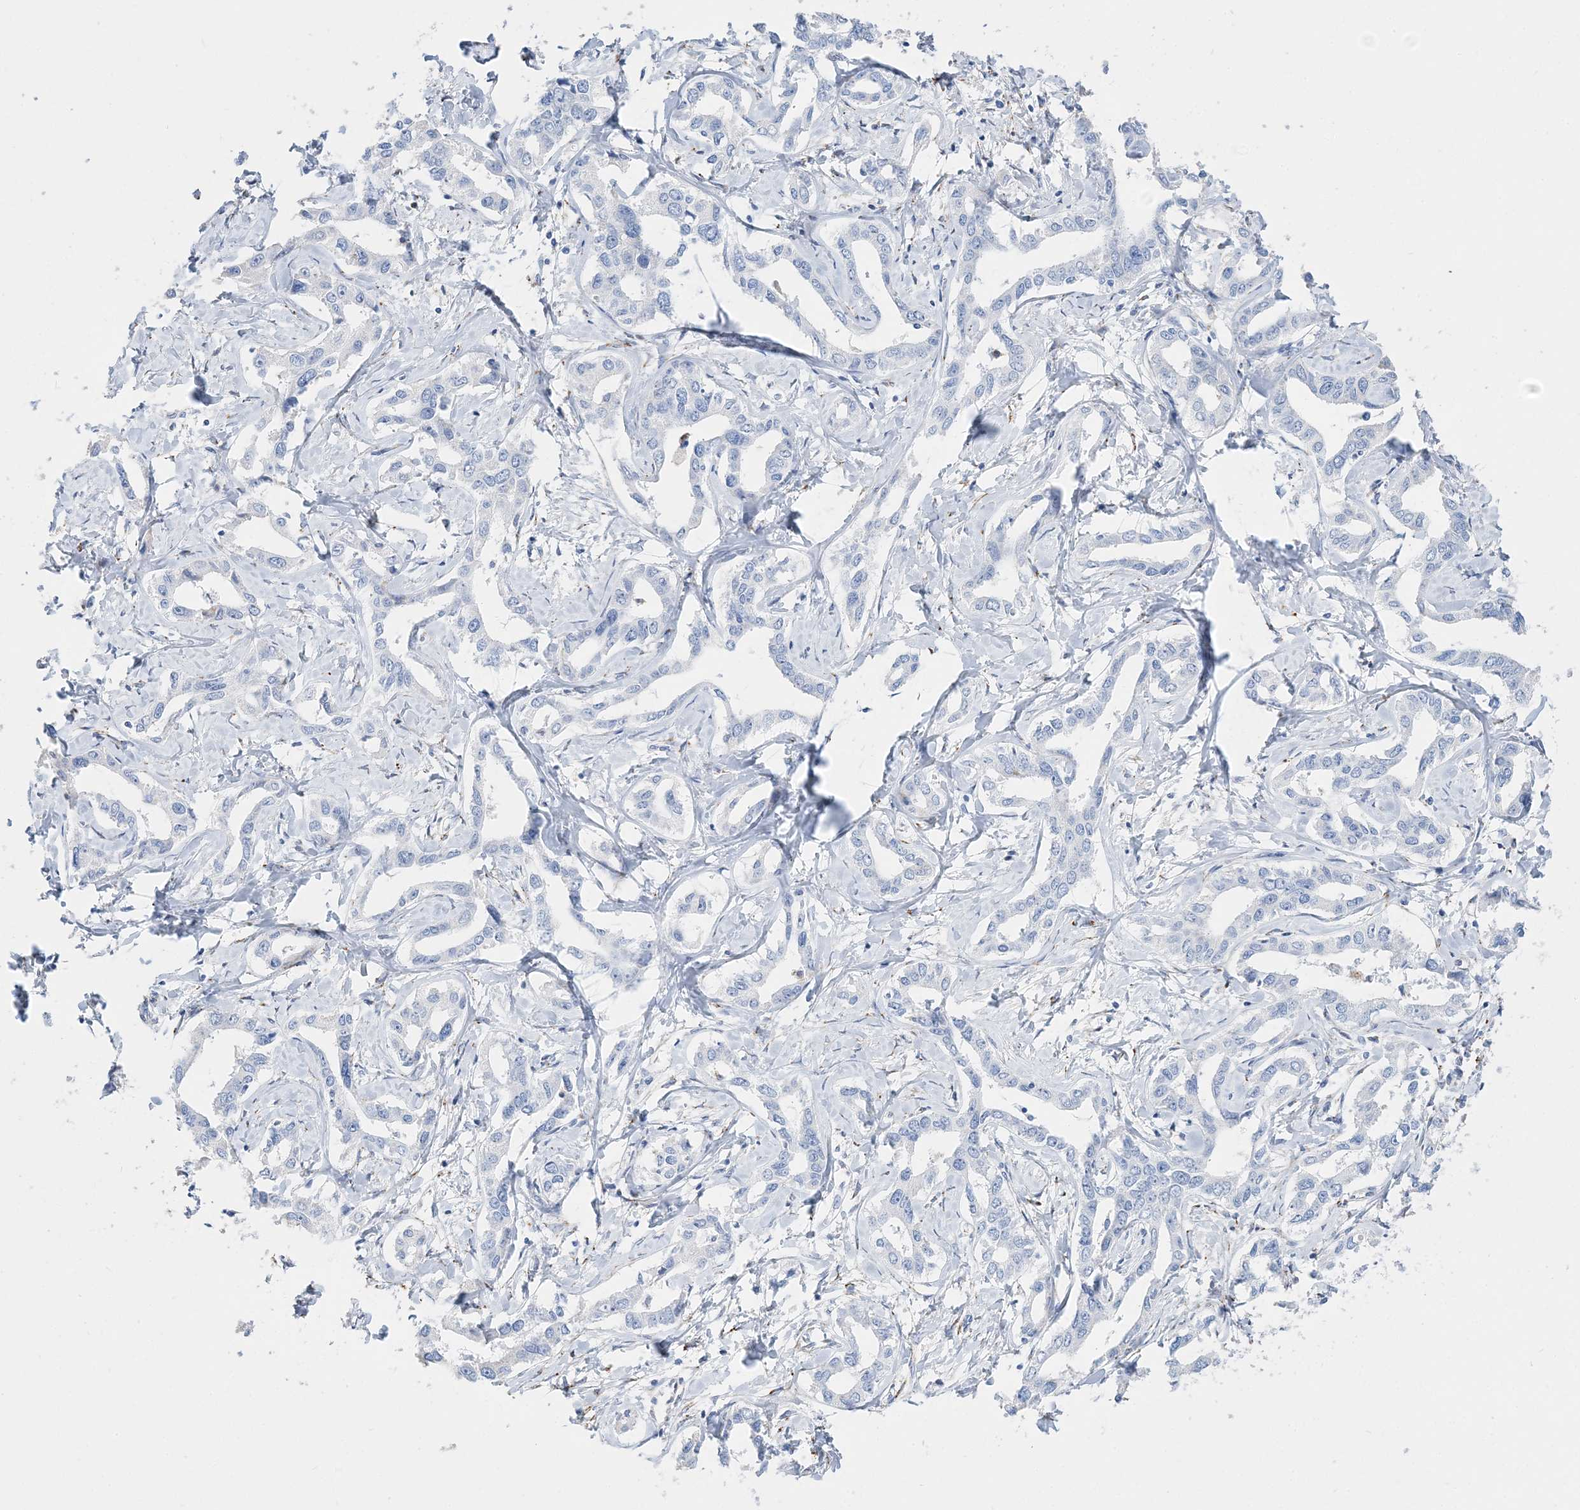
{"staining": {"intensity": "negative", "quantity": "none", "location": "none"}, "tissue": "liver cancer", "cell_type": "Tumor cells", "image_type": "cancer", "snomed": [{"axis": "morphology", "description": "Cholangiocarcinoma"}, {"axis": "topography", "description": "Liver"}], "caption": "An immunohistochemistry photomicrograph of liver cholangiocarcinoma is shown. There is no staining in tumor cells of liver cholangiocarcinoma.", "gene": "TSPYL6", "patient": {"sex": "male", "age": 59}}